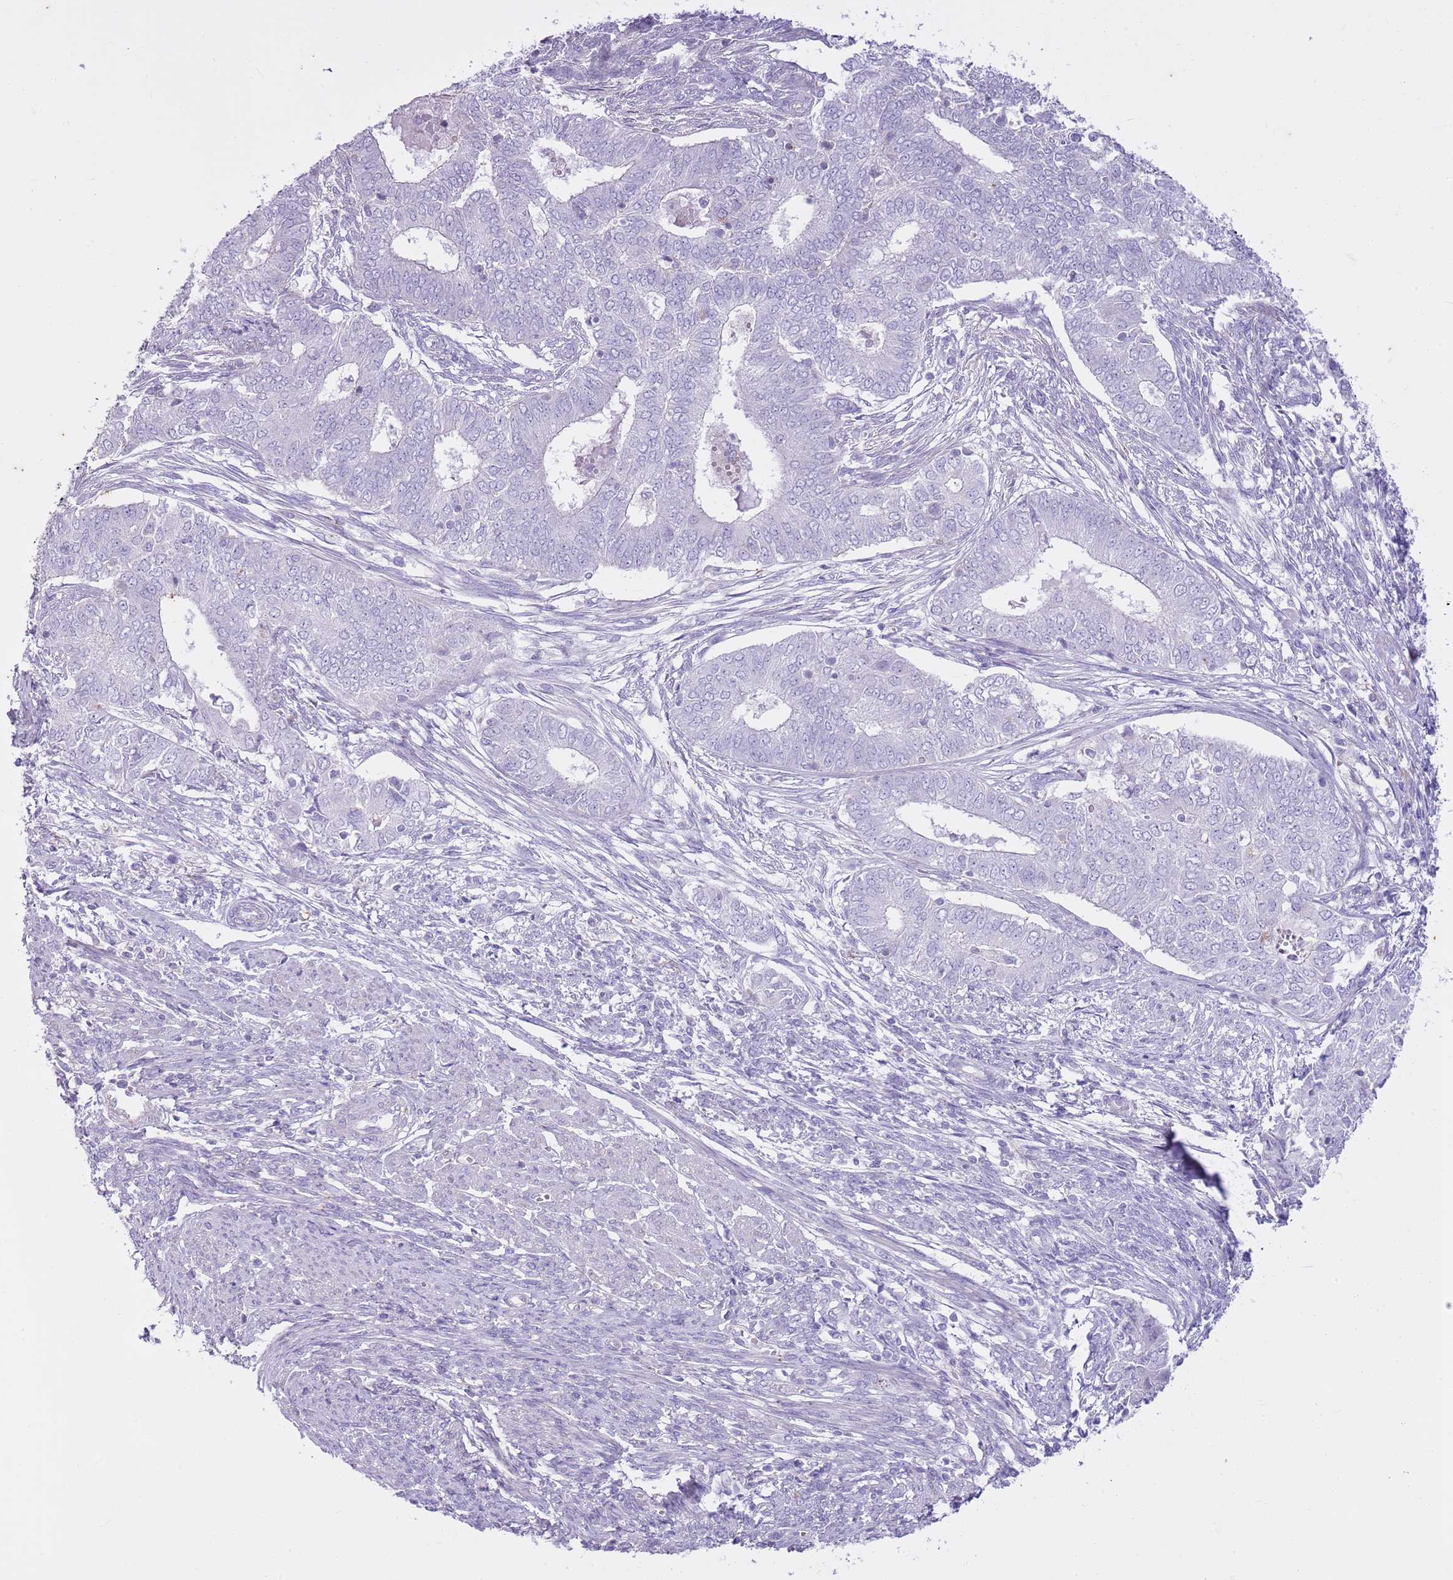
{"staining": {"intensity": "negative", "quantity": "none", "location": "none"}, "tissue": "endometrial cancer", "cell_type": "Tumor cells", "image_type": "cancer", "snomed": [{"axis": "morphology", "description": "Adenocarcinoma, NOS"}, {"axis": "topography", "description": "Endometrium"}], "caption": "Immunohistochemical staining of endometrial cancer reveals no significant positivity in tumor cells.", "gene": "CNPPD1", "patient": {"sex": "female", "age": 62}}